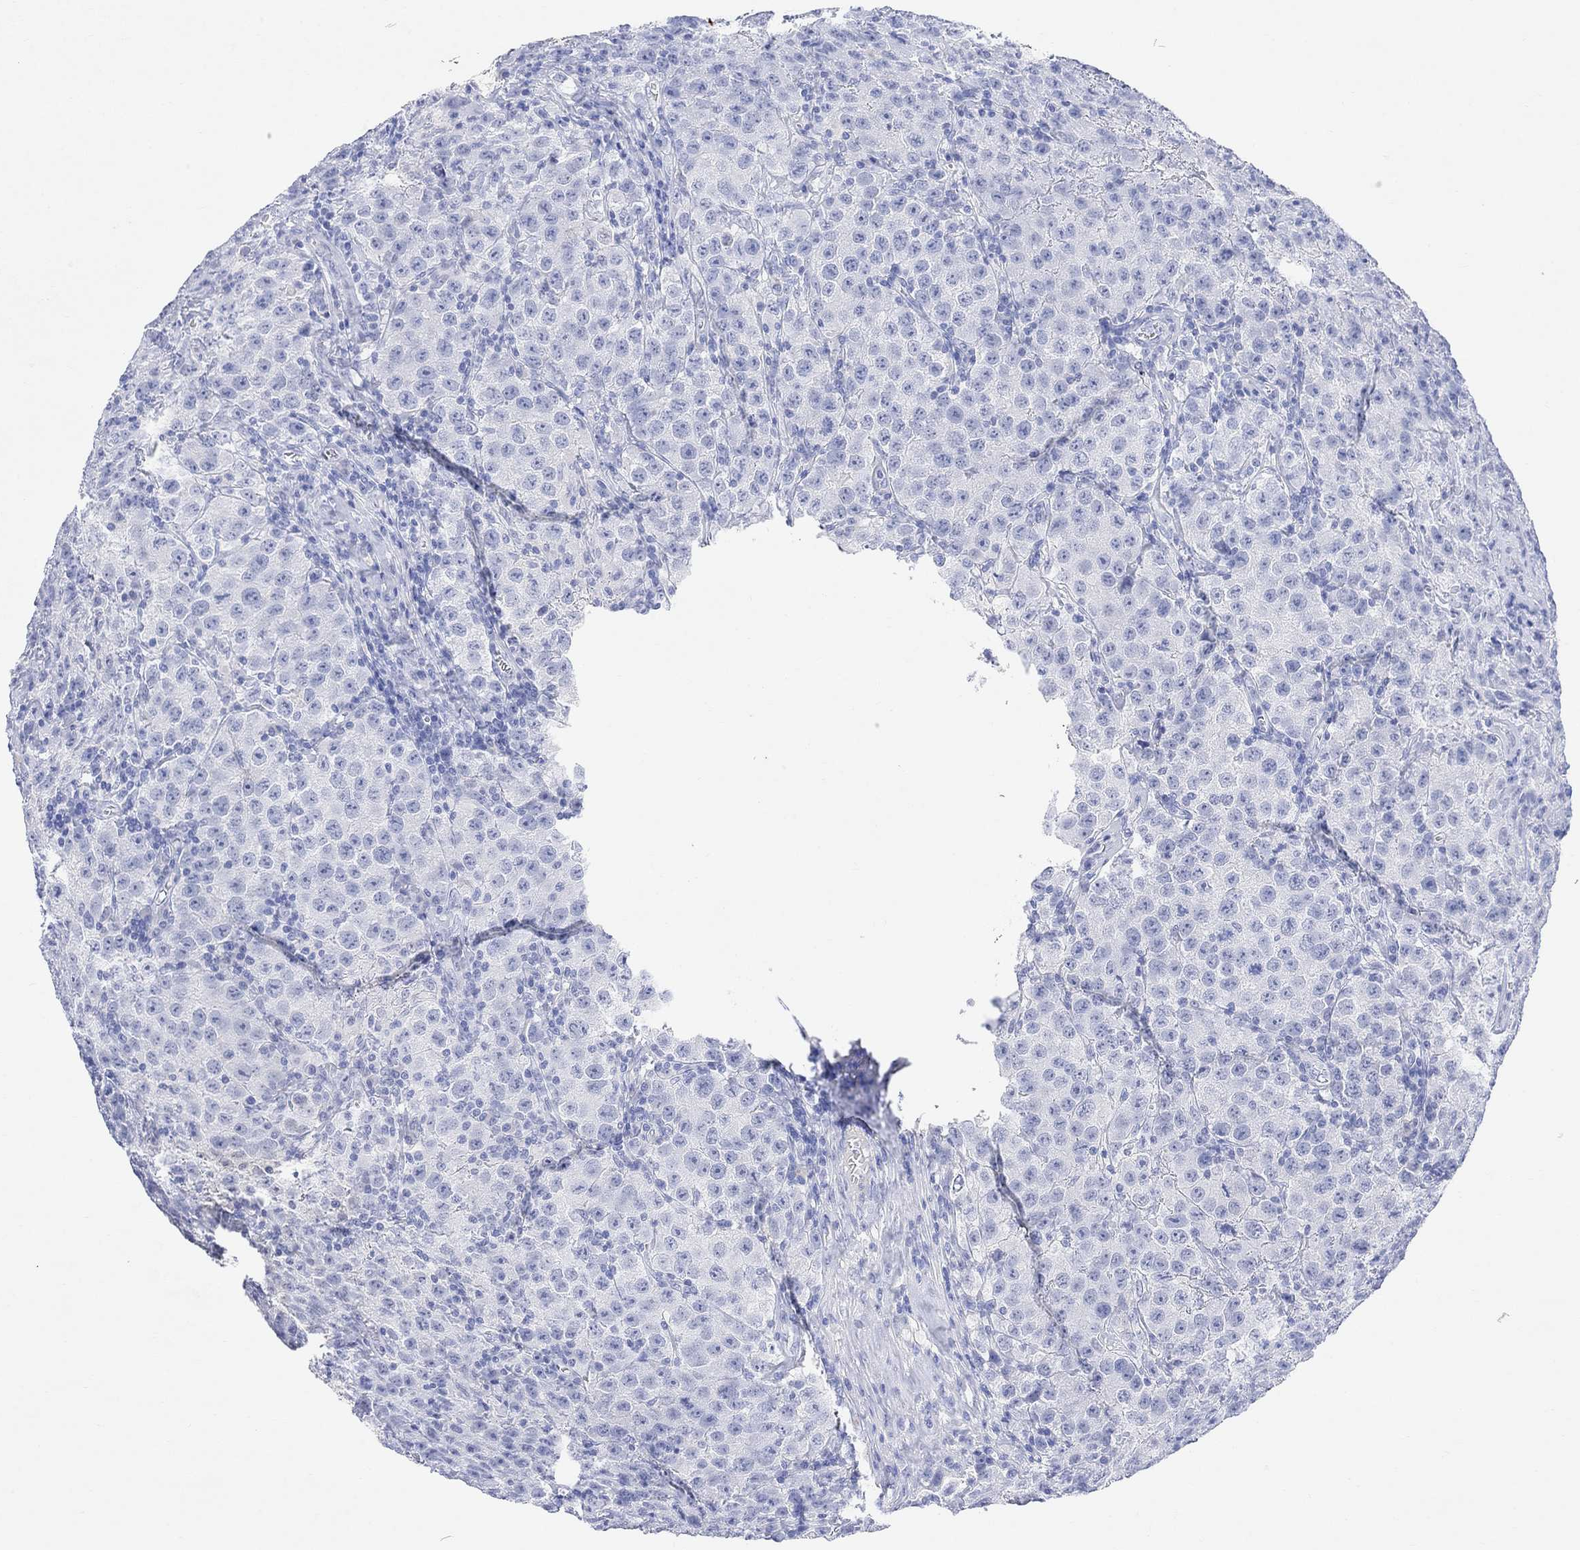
{"staining": {"intensity": "negative", "quantity": "none", "location": "none"}, "tissue": "testis cancer", "cell_type": "Tumor cells", "image_type": "cancer", "snomed": [{"axis": "morphology", "description": "Seminoma, NOS"}, {"axis": "topography", "description": "Testis"}], "caption": "Immunohistochemistry (IHC) micrograph of neoplastic tissue: seminoma (testis) stained with DAB (3,3'-diaminobenzidine) demonstrates no significant protein positivity in tumor cells.", "gene": "TYR", "patient": {"sex": "male", "age": 52}}